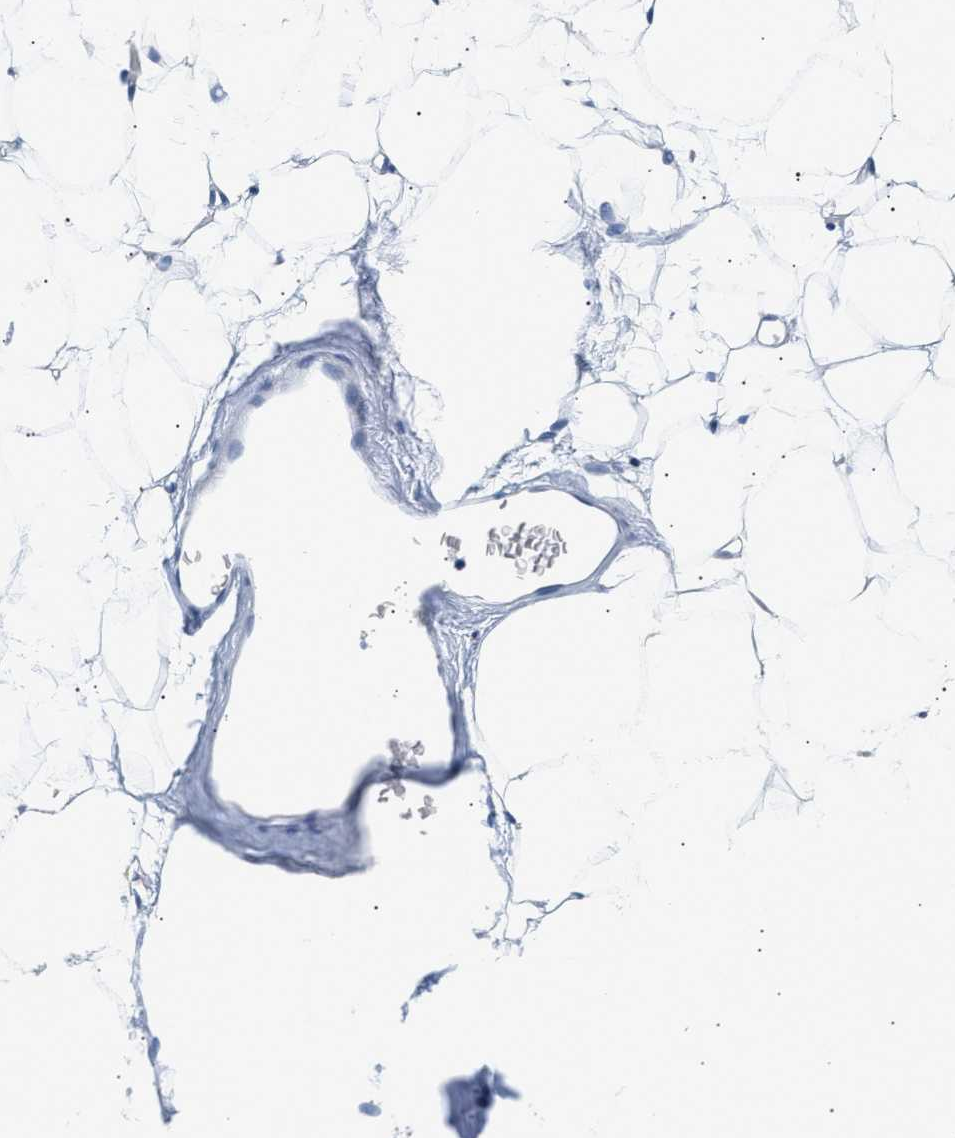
{"staining": {"intensity": "negative", "quantity": "none", "location": "none"}, "tissue": "adipose tissue", "cell_type": "Adipocytes", "image_type": "normal", "snomed": [{"axis": "morphology", "description": "Normal tissue, NOS"}, {"axis": "topography", "description": "Breast"}, {"axis": "topography", "description": "Soft tissue"}], "caption": "There is no significant positivity in adipocytes of adipose tissue. (DAB immunohistochemistry visualized using brightfield microscopy, high magnification).", "gene": "HDHD3", "patient": {"sex": "female", "age": 75}}